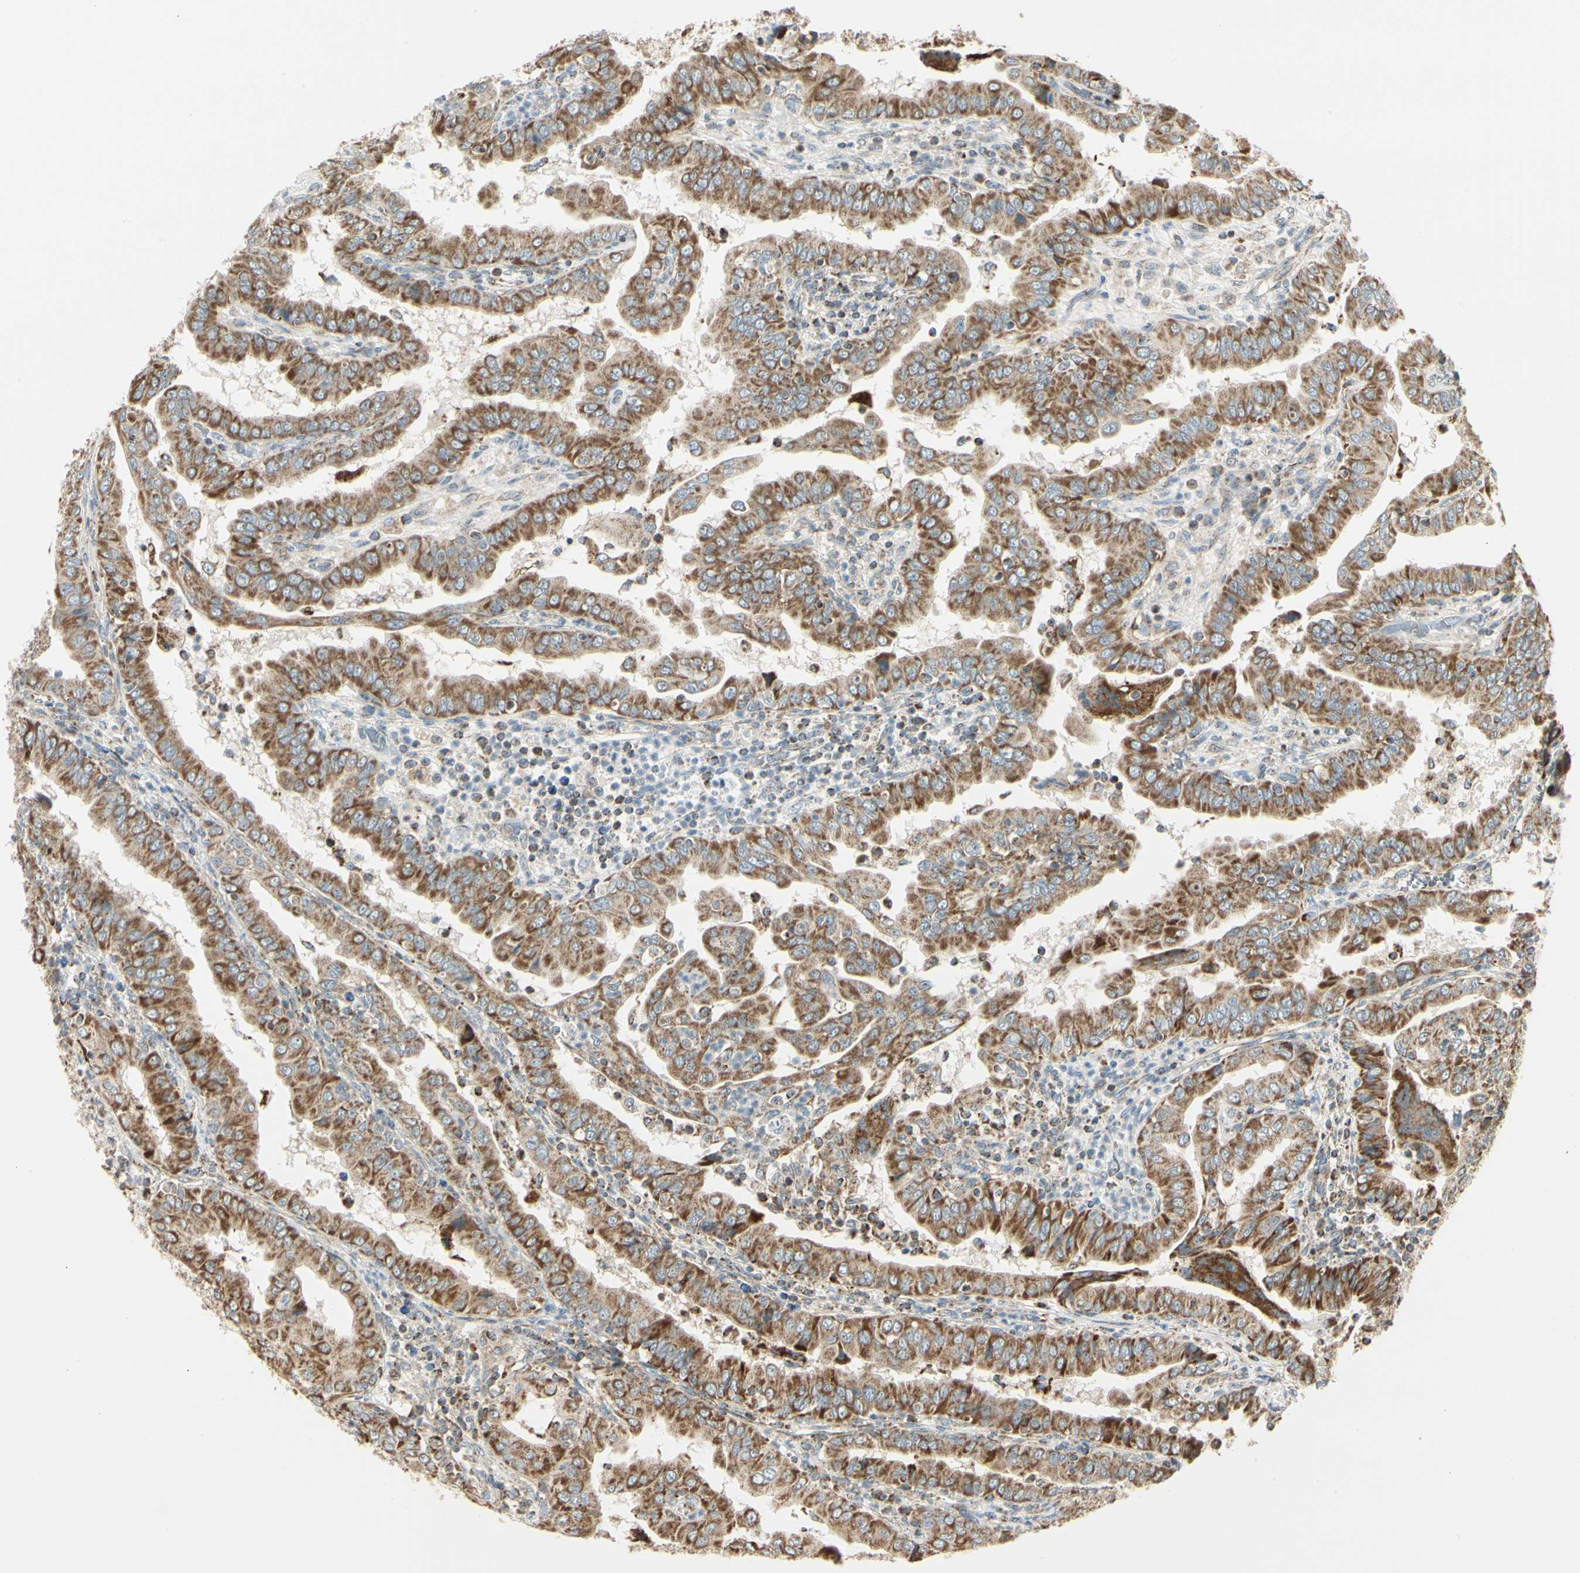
{"staining": {"intensity": "strong", "quantity": "25%-75%", "location": "cytoplasmic/membranous"}, "tissue": "thyroid cancer", "cell_type": "Tumor cells", "image_type": "cancer", "snomed": [{"axis": "morphology", "description": "Papillary adenocarcinoma, NOS"}, {"axis": "topography", "description": "Thyroid gland"}], "caption": "A high-resolution histopathology image shows immunohistochemistry staining of thyroid papillary adenocarcinoma, which shows strong cytoplasmic/membranous staining in approximately 25%-75% of tumor cells.", "gene": "ANKS6", "patient": {"sex": "male", "age": 33}}